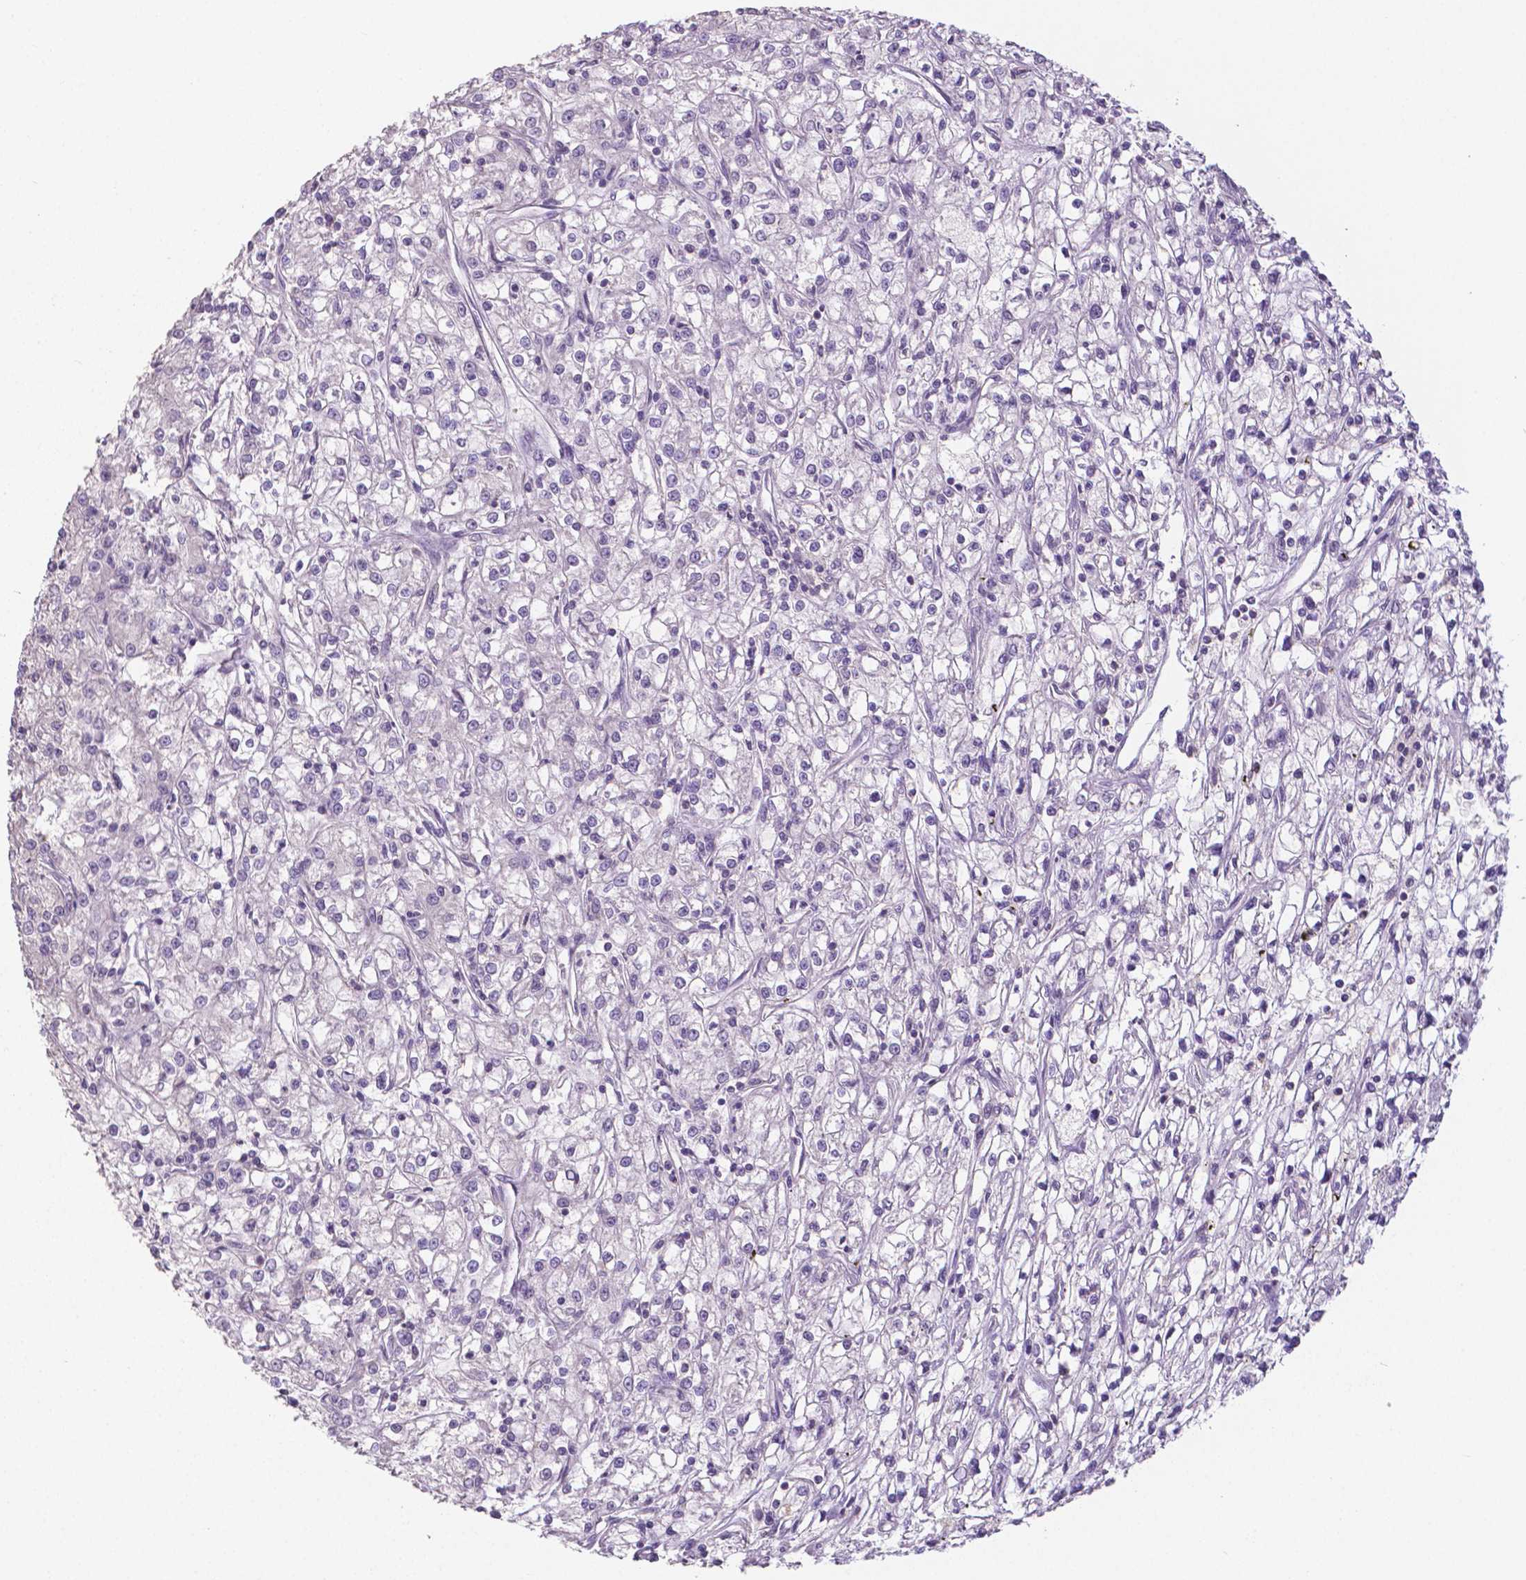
{"staining": {"intensity": "negative", "quantity": "none", "location": "none"}, "tissue": "renal cancer", "cell_type": "Tumor cells", "image_type": "cancer", "snomed": [{"axis": "morphology", "description": "Adenocarcinoma, NOS"}, {"axis": "topography", "description": "Kidney"}], "caption": "Tumor cells are negative for protein expression in human renal adenocarcinoma. (Brightfield microscopy of DAB (3,3'-diaminobenzidine) IHC at high magnification).", "gene": "CRMP1", "patient": {"sex": "female", "age": 59}}